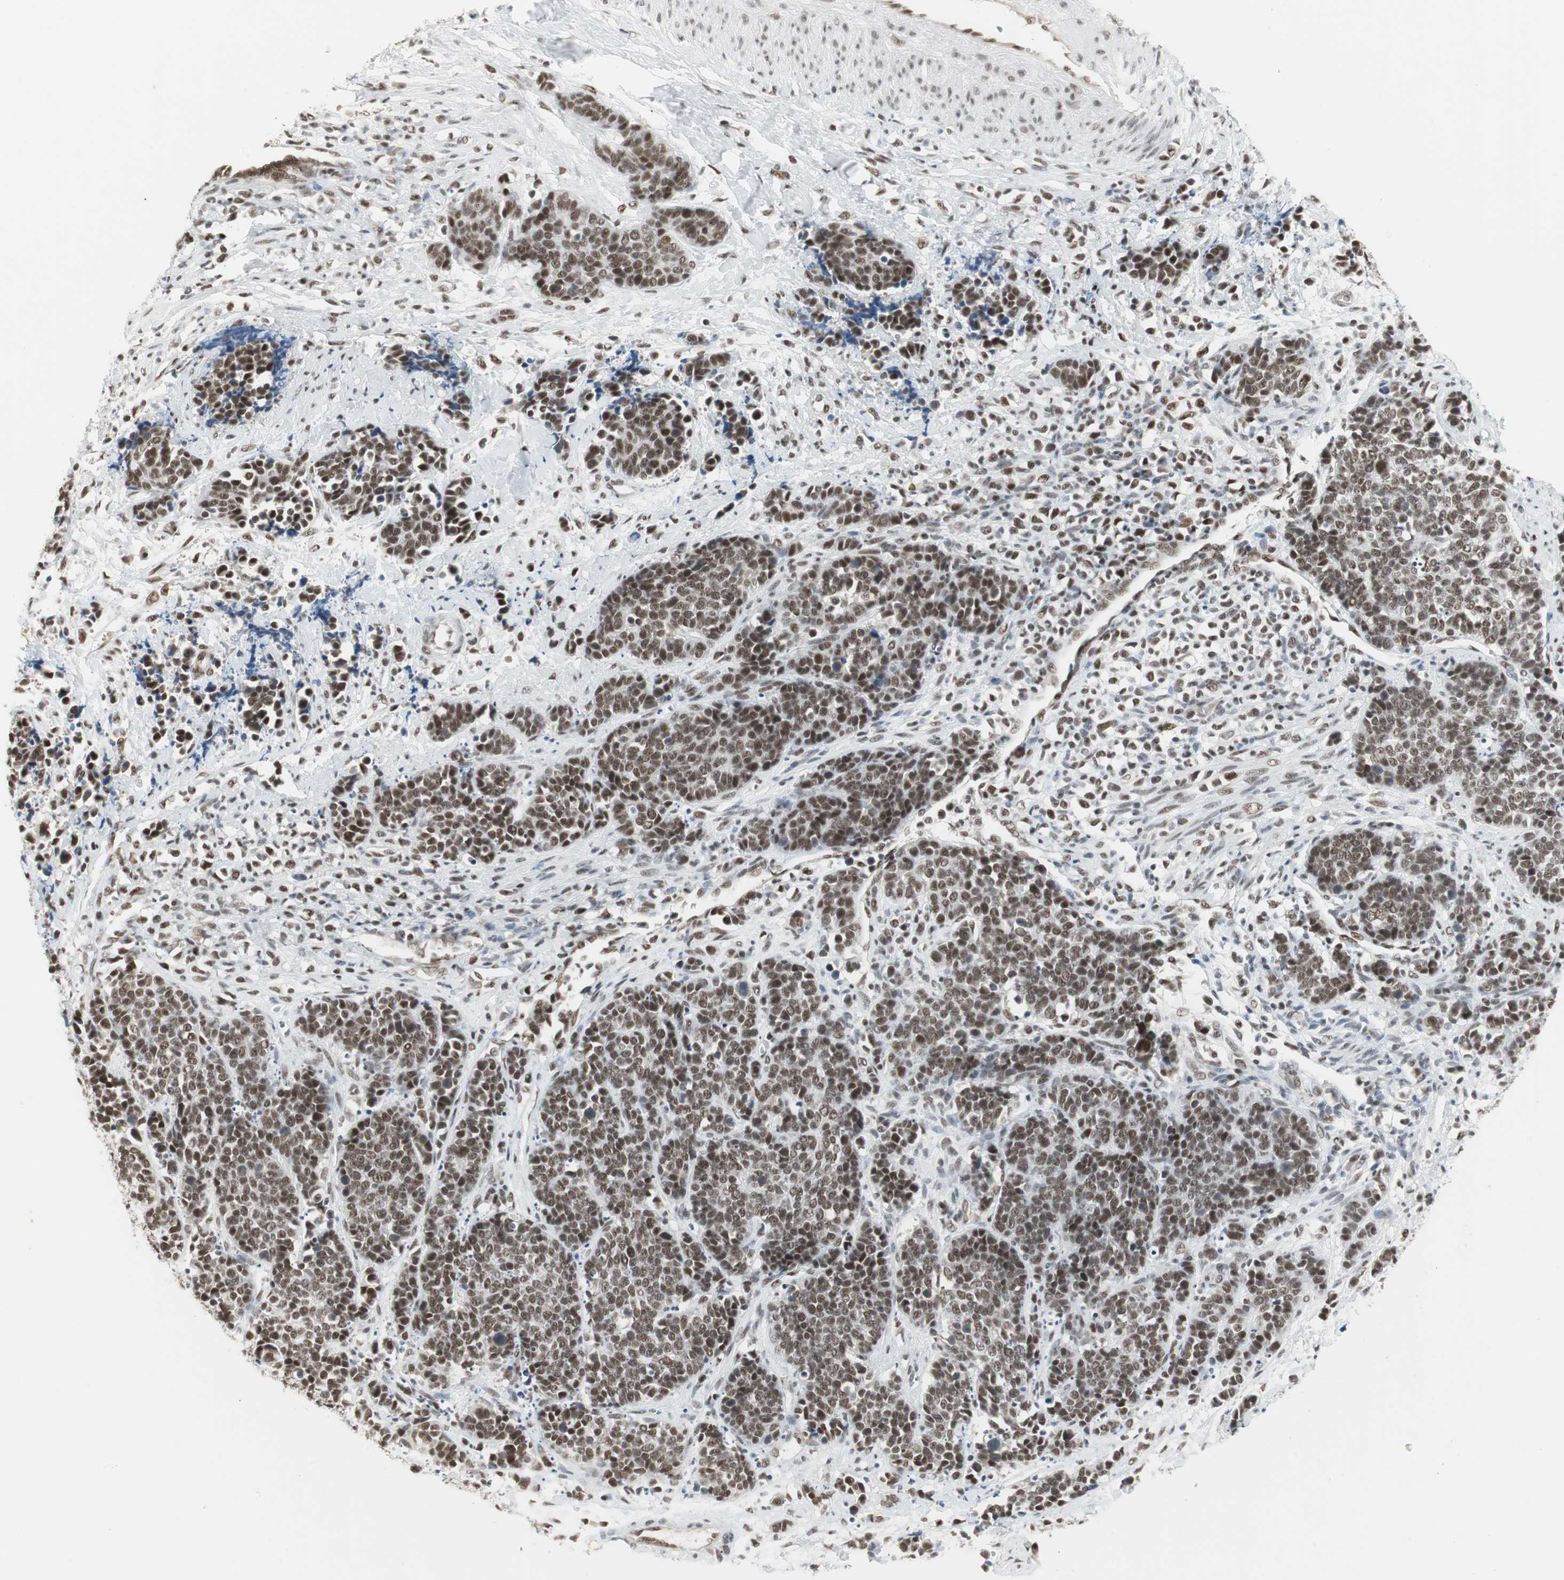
{"staining": {"intensity": "strong", "quantity": ">75%", "location": "nuclear"}, "tissue": "cervical cancer", "cell_type": "Tumor cells", "image_type": "cancer", "snomed": [{"axis": "morphology", "description": "Squamous cell carcinoma, NOS"}, {"axis": "topography", "description": "Cervix"}], "caption": "Human cervical squamous cell carcinoma stained for a protein (brown) reveals strong nuclear positive staining in approximately >75% of tumor cells.", "gene": "RTF1", "patient": {"sex": "female", "age": 35}}